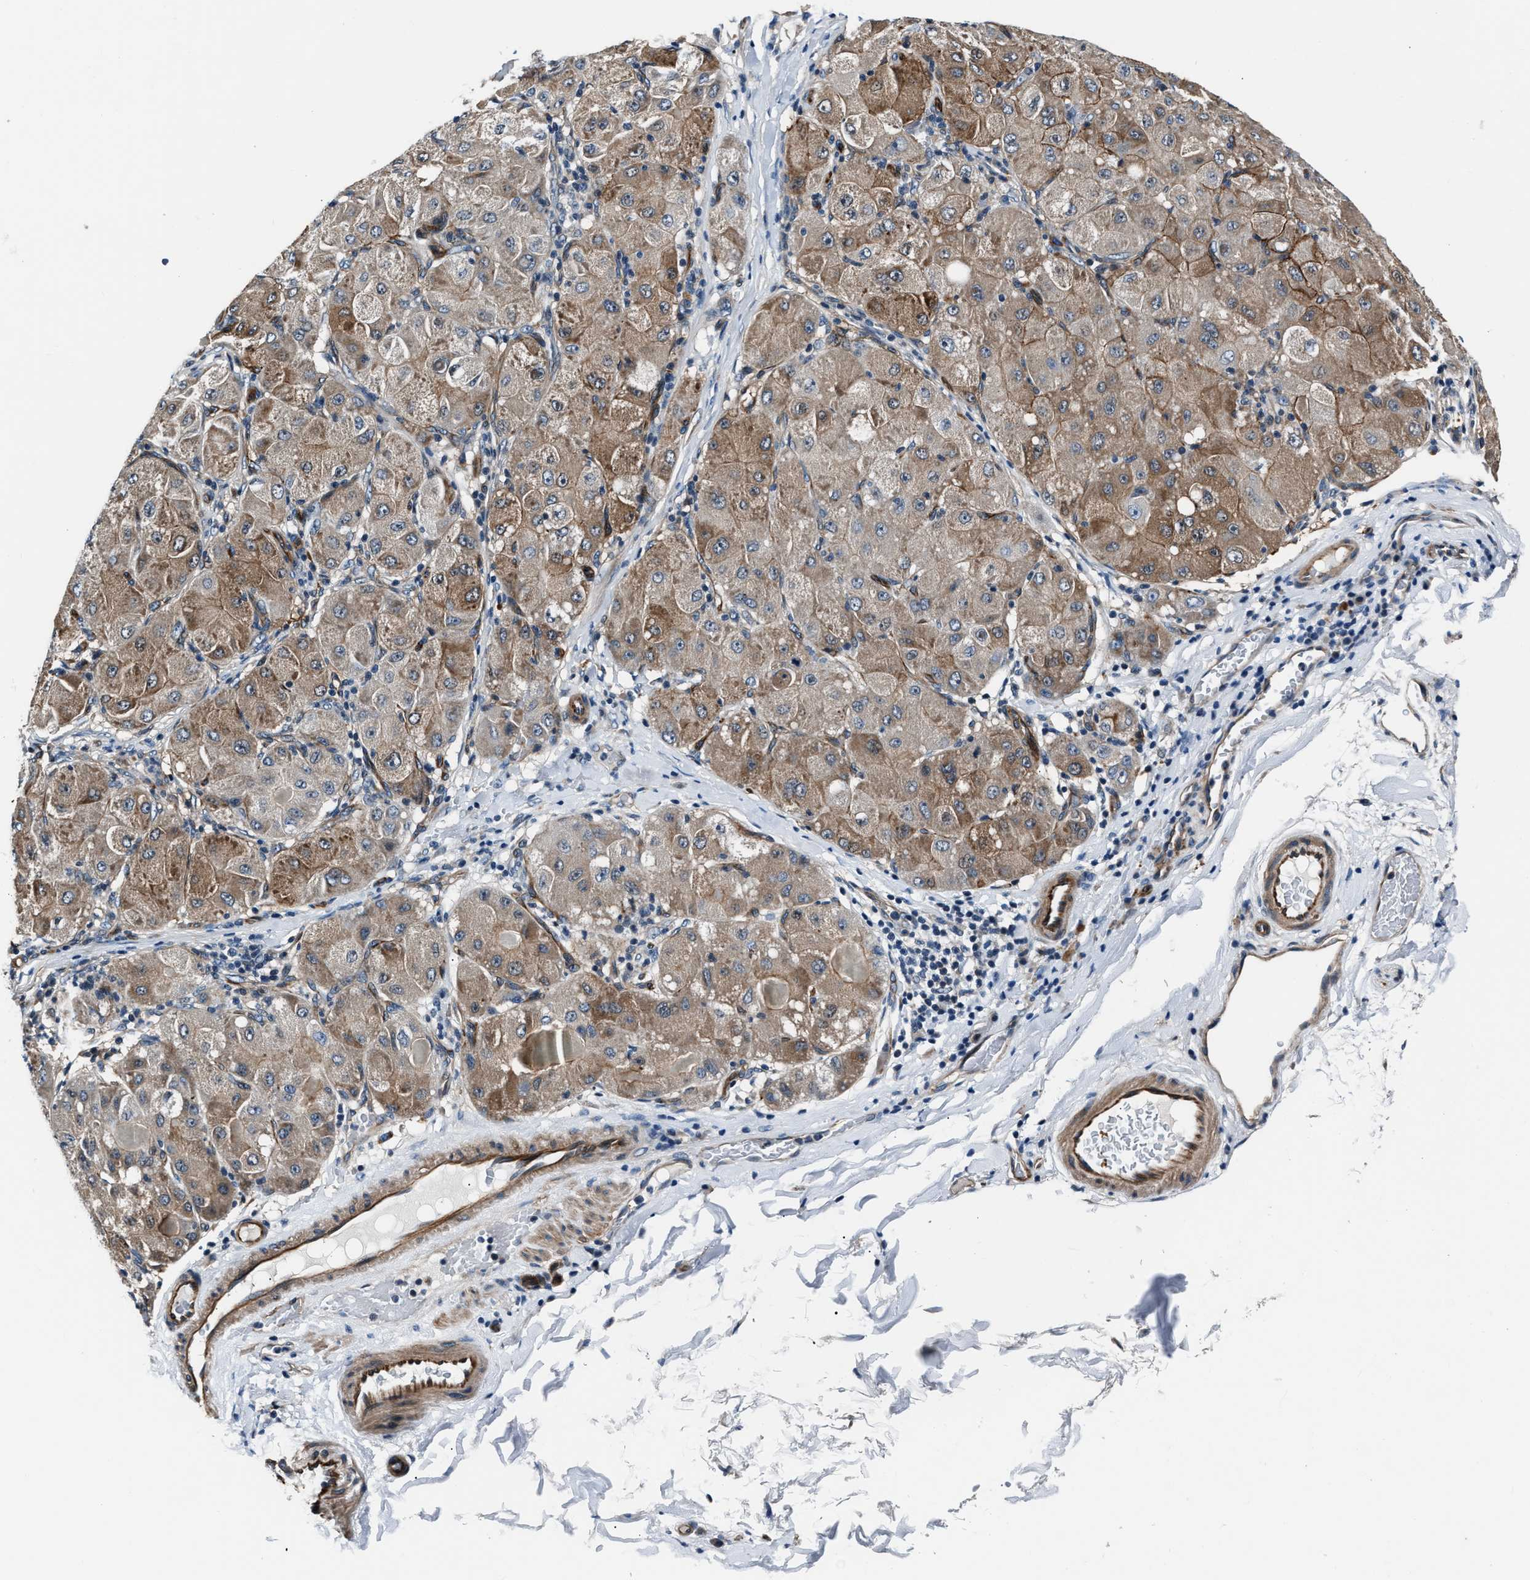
{"staining": {"intensity": "moderate", "quantity": ">75%", "location": "cytoplasmic/membranous"}, "tissue": "liver cancer", "cell_type": "Tumor cells", "image_type": "cancer", "snomed": [{"axis": "morphology", "description": "Carcinoma, Hepatocellular, NOS"}, {"axis": "topography", "description": "Liver"}], "caption": "Brown immunohistochemical staining in human hepatocellular carcinoma (liver) shows moderate cytoplasmic/membranous positivity in approximately >75% of tumor cells.", "gene": "MPDZ", "patient": {"sex": "male", "age": 80}}